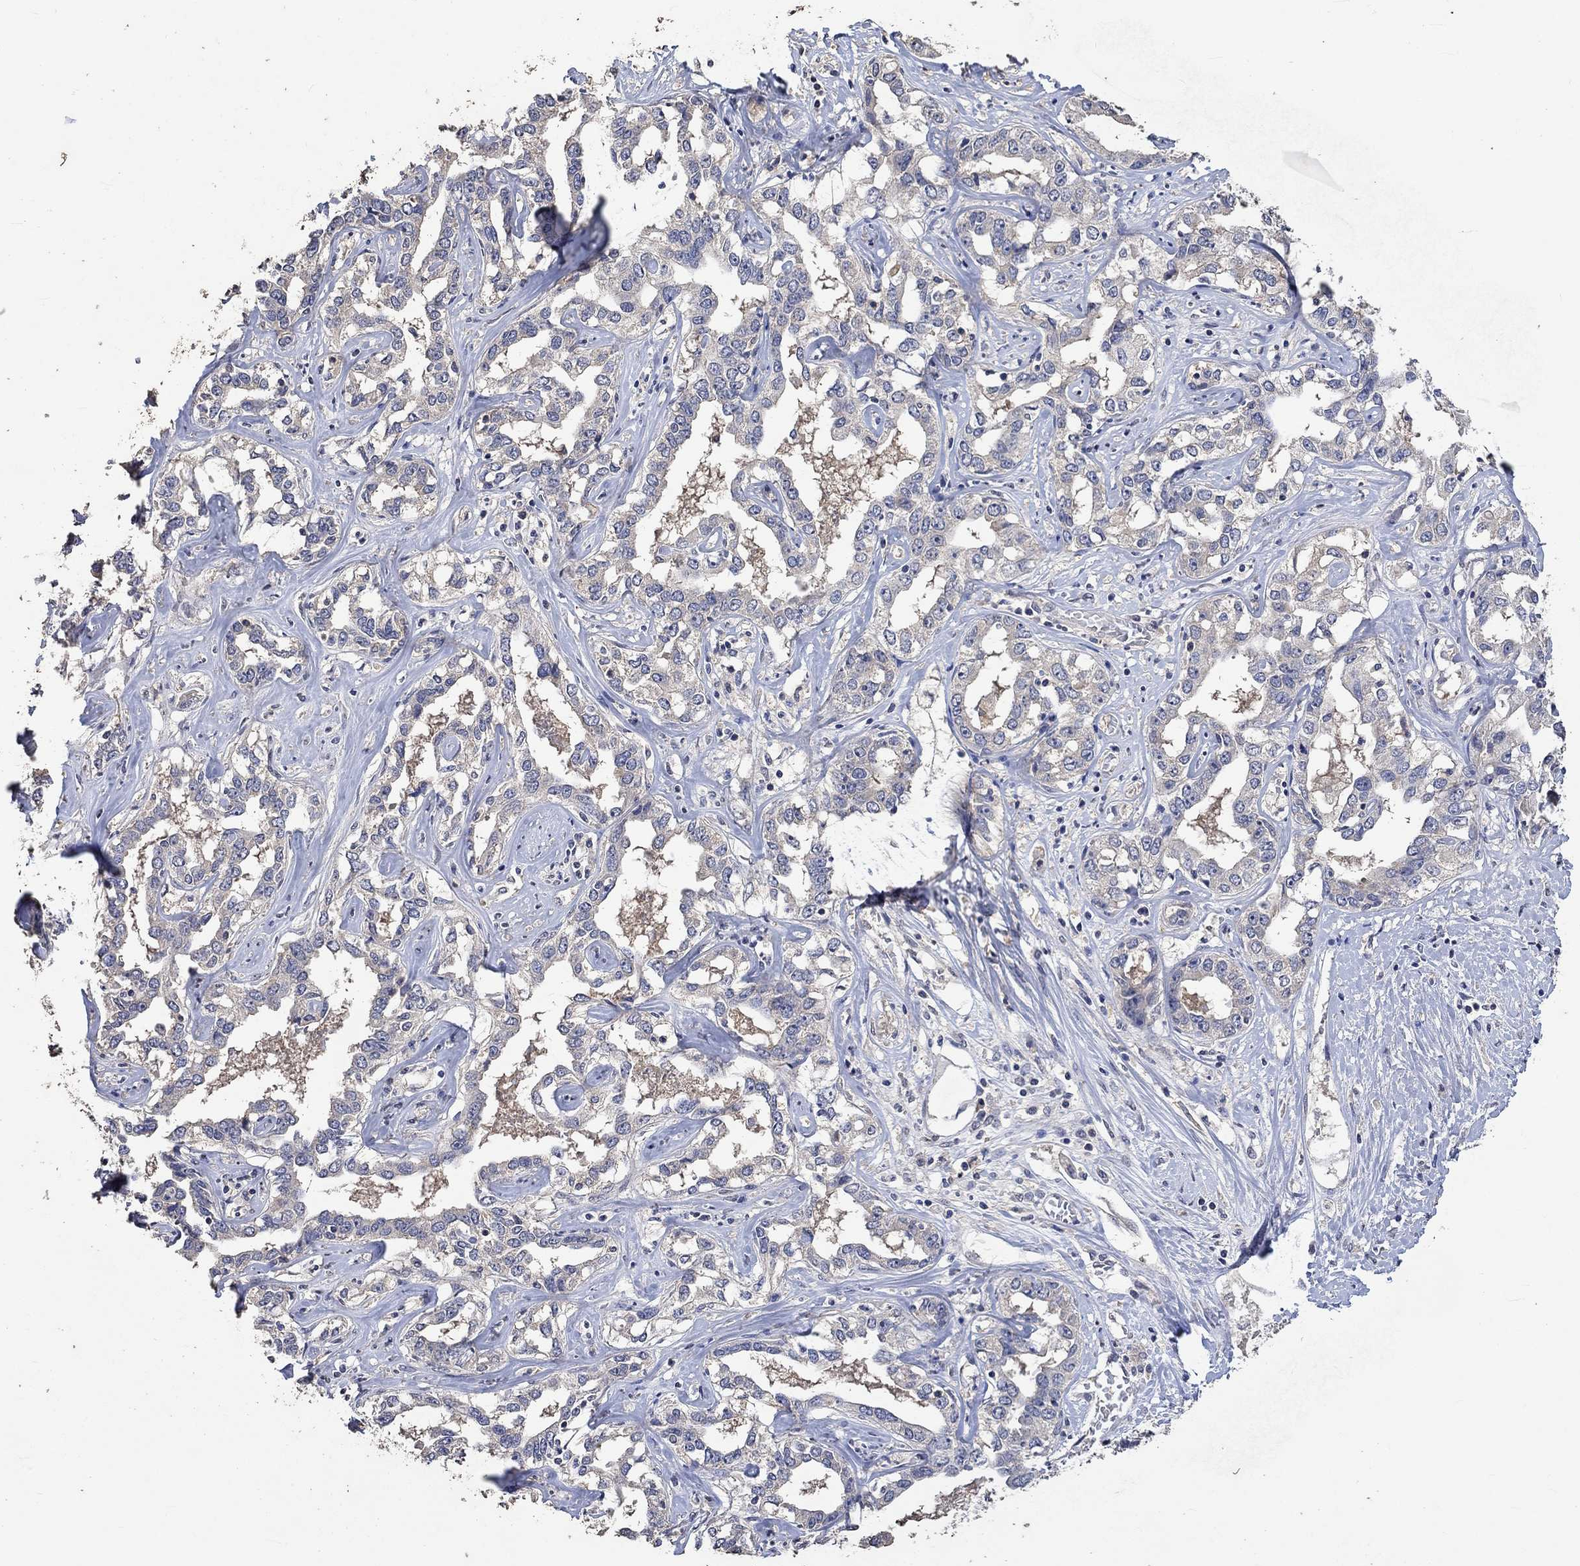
{"staining": {"intensity": "negative", "quantity": "none", "location": "none"}, "tissue": "liver cancer", "cell_type": "Tumor cells", "image_type": "cancer", "snomed": [{"axis": "morphology", "description": "Cholangiocarcinoma"}, {"axis": "topography", "description": "Liver"}], "caption": "A histopathology image of human liver cancer is negative for staining in tumor cells.", "gene": "PTPN20", "patient": {"sex": "male", "age": 59}}